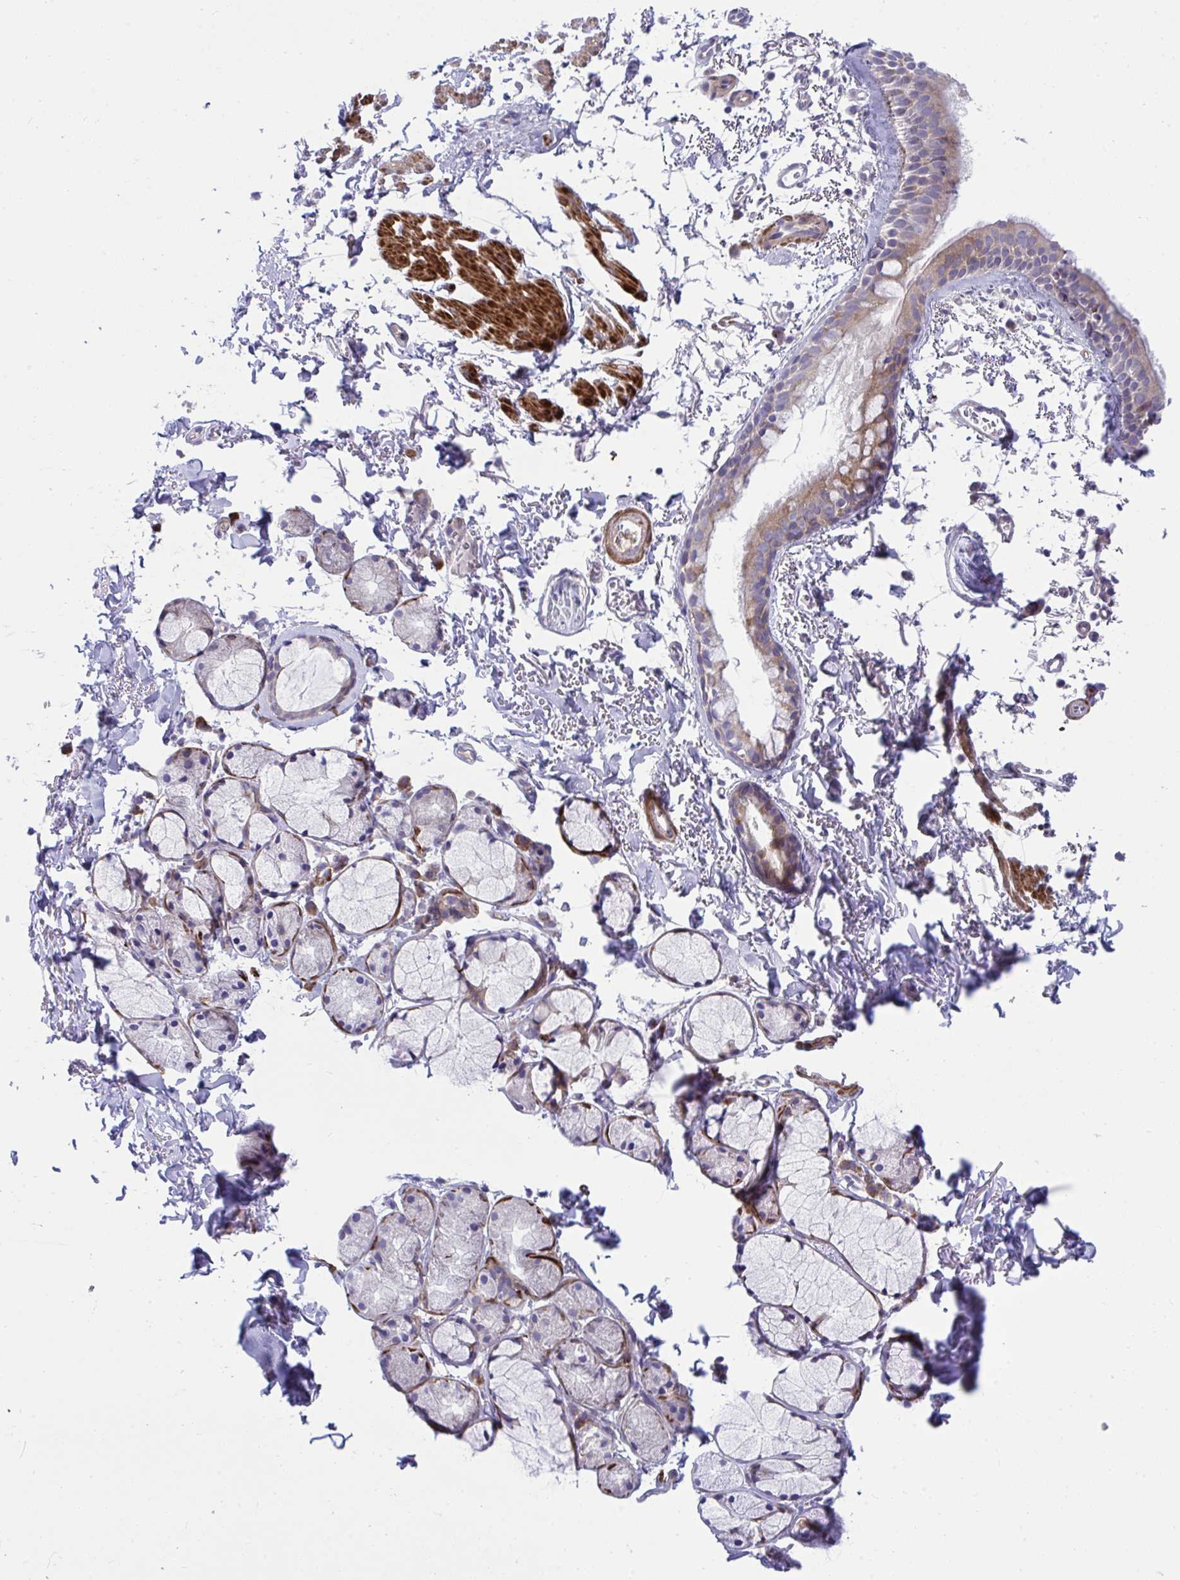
{"staining": {"intensity": "moderate", "quantity": "25%-75%", "location": "cytoplasmic/membranous"}, "tissue": "bronchus", "cell_type": "Respiratory epithelial cells", "image_type": "normal", "snomed": [{"axis": "morphology", "description": "Normal tissue, NOS"}, {"axis": "topography", "description": "Cartilage tissue"}, {"axis": "topography", "description": "Bronchus"}, {"axis": "topography", "description": "Peripheral nerve tissue"}], "caption": "A photomicrograph of human bronchus stained for a protein demonstrates moderate cytoplasmic/membranous brown staining in respiratory epithelial cells.", "gene": "PIGZ", "patient": {"sex": "female", "age": 59}}